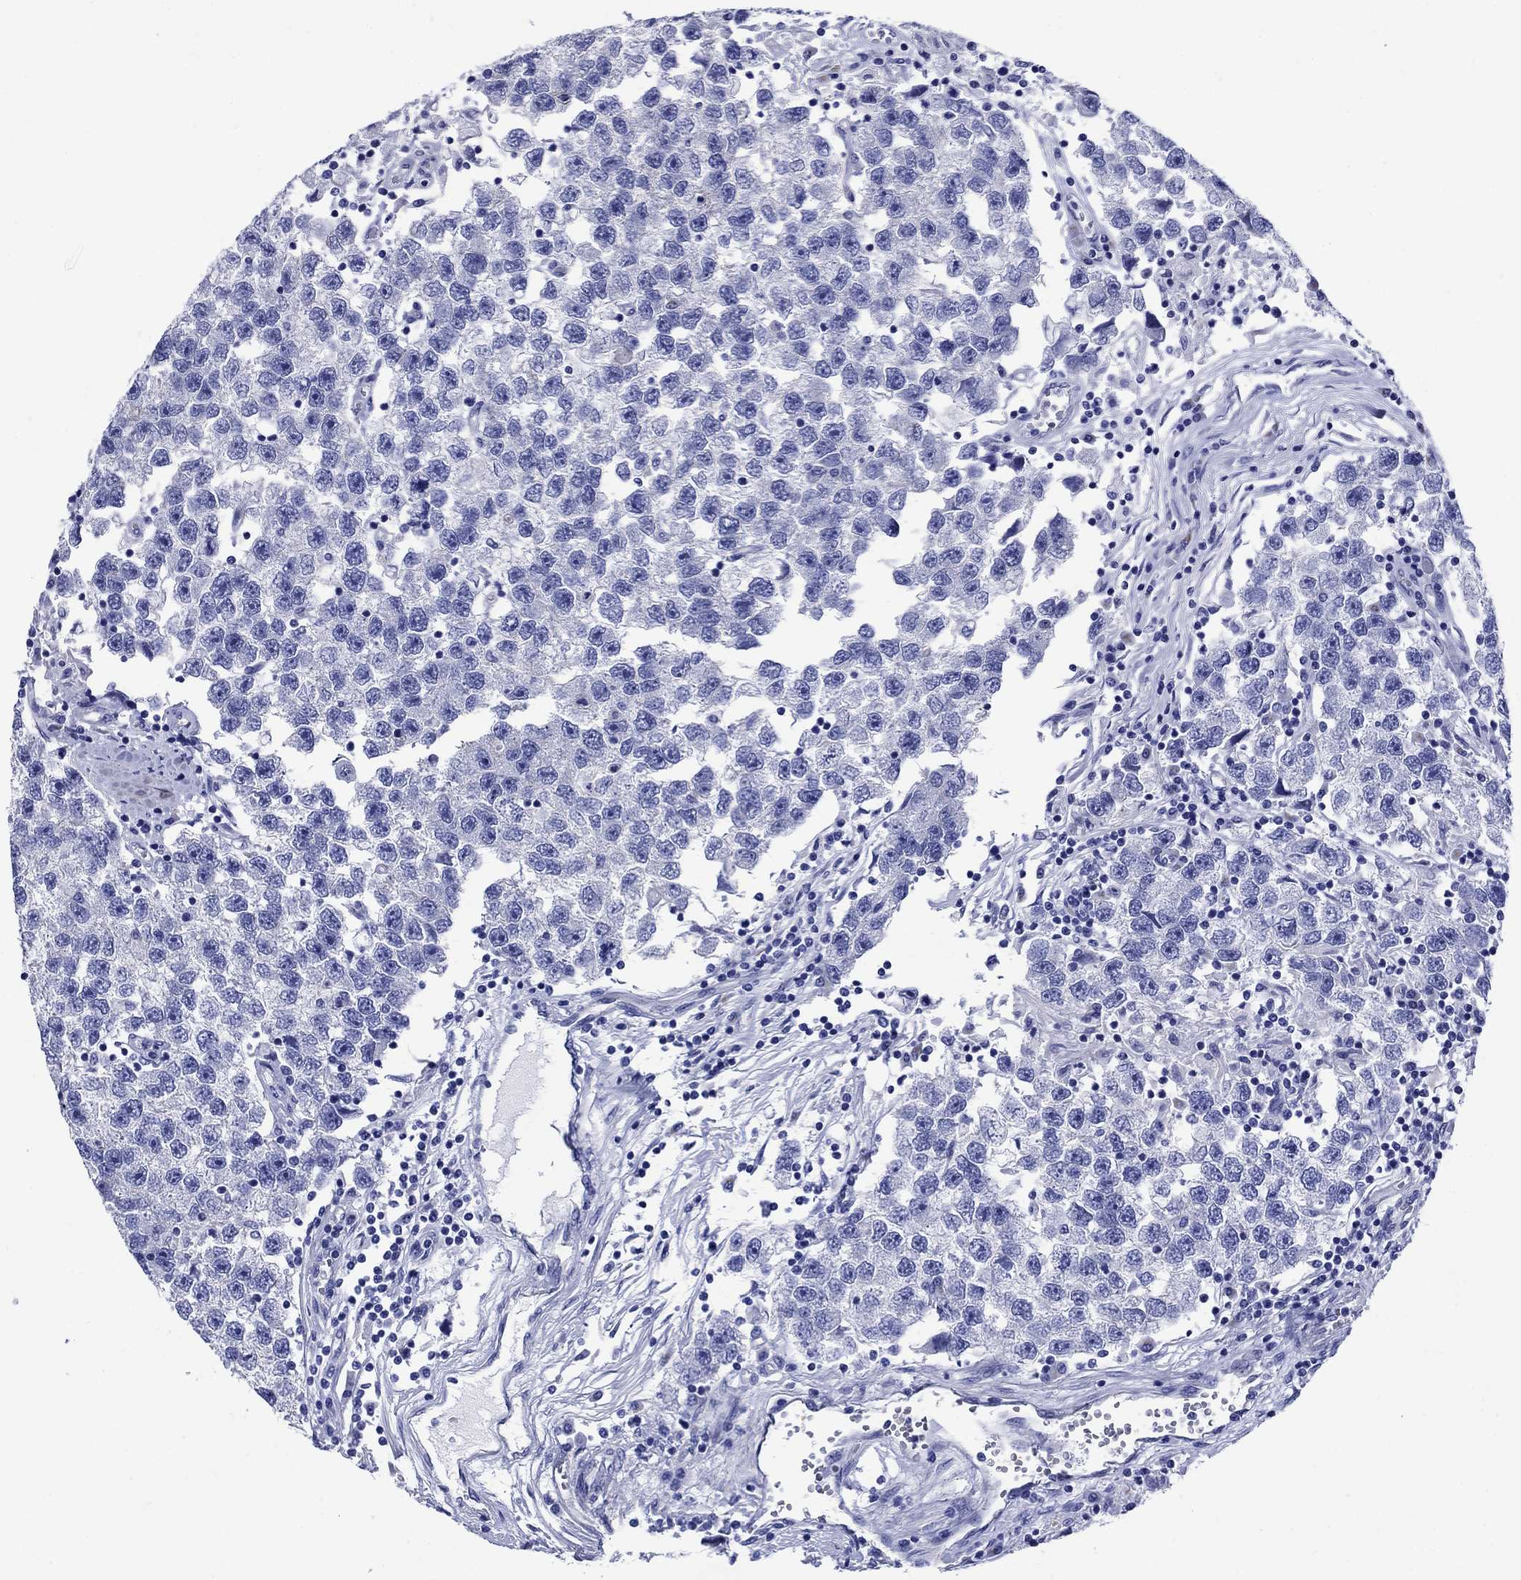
{"staining": {"intensity": "negative", "quantity": "none", "location": "none"}, "tissue": "testis cancer", "cell_type": "Tumor cells", "image_type": "cancer", "snomed": [{"axis": "morphology", "description": "Seminoma, NOS"}, {"axis": "topography", "description": "Testis"}], "caption": "IHC micrograph of neoplastic tissue: human testis seminoma stained with DAB (3,3'-diaminobenzidine) exhibits no significant protein staining in tumor cells.", "gene": "SLC1A2", "patient": {"sex": "male", "age": 26}}